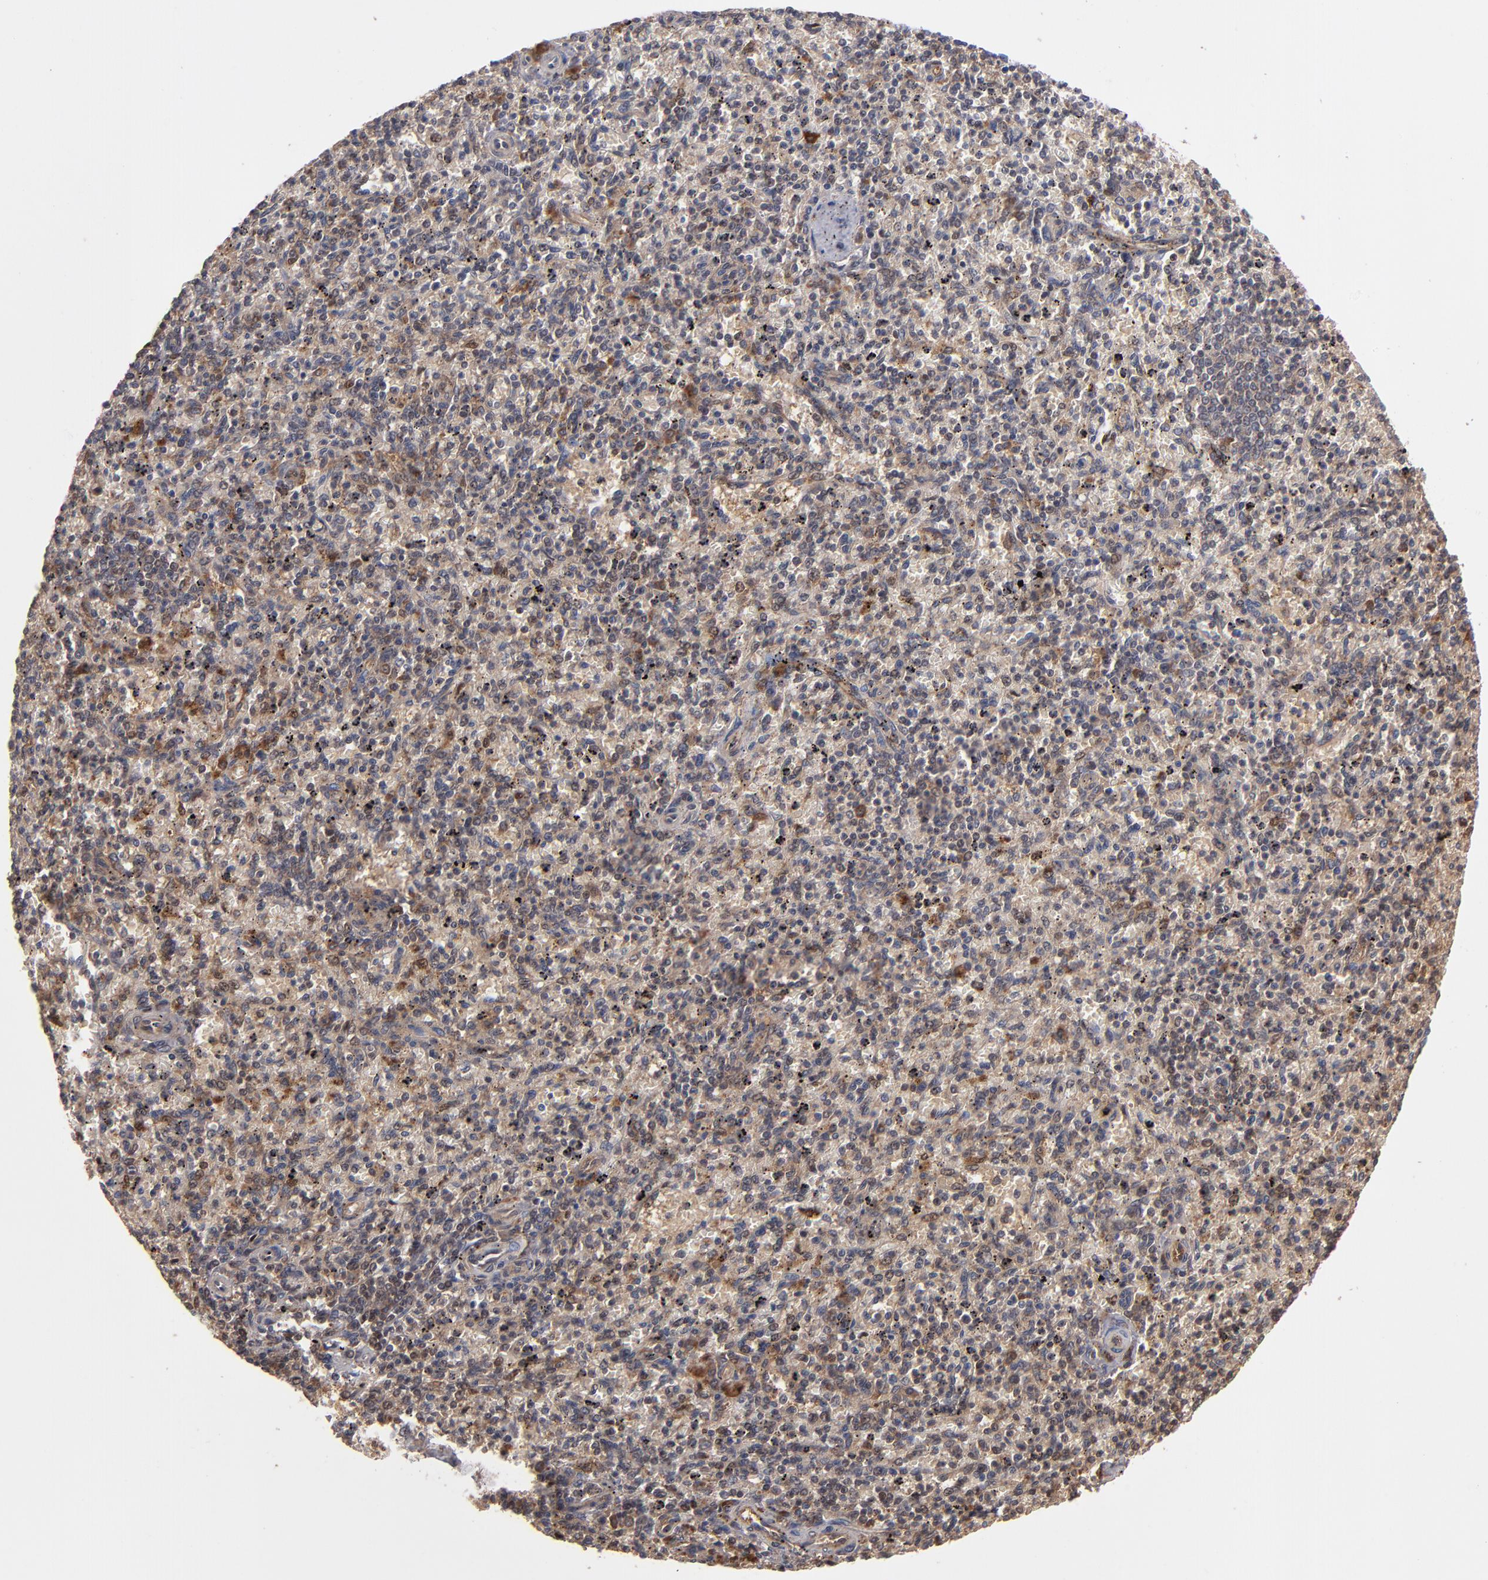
{"staining": {"intensity": "weak", "quantity": ">75%", "location": "cytoplasmic/membranous"}, "tissue": "spleen", "cell_type": "Cells in red pulp", "image_type": "normal", "snomed": [{"axis": "morphology", "description": "Normal tissue, NOS"}, {"axis": "topography", "description": "Spleen"}], "caption": "Immunohistochemical staining of normal human spleen shows >75% levels of weak cytoplasmic/membranous protein staining in about >75% of cells in red pulp. Nuclei are stained in blue.", "gene": "BDKRB1", "patient": {"sex": "male", "age": 72}}